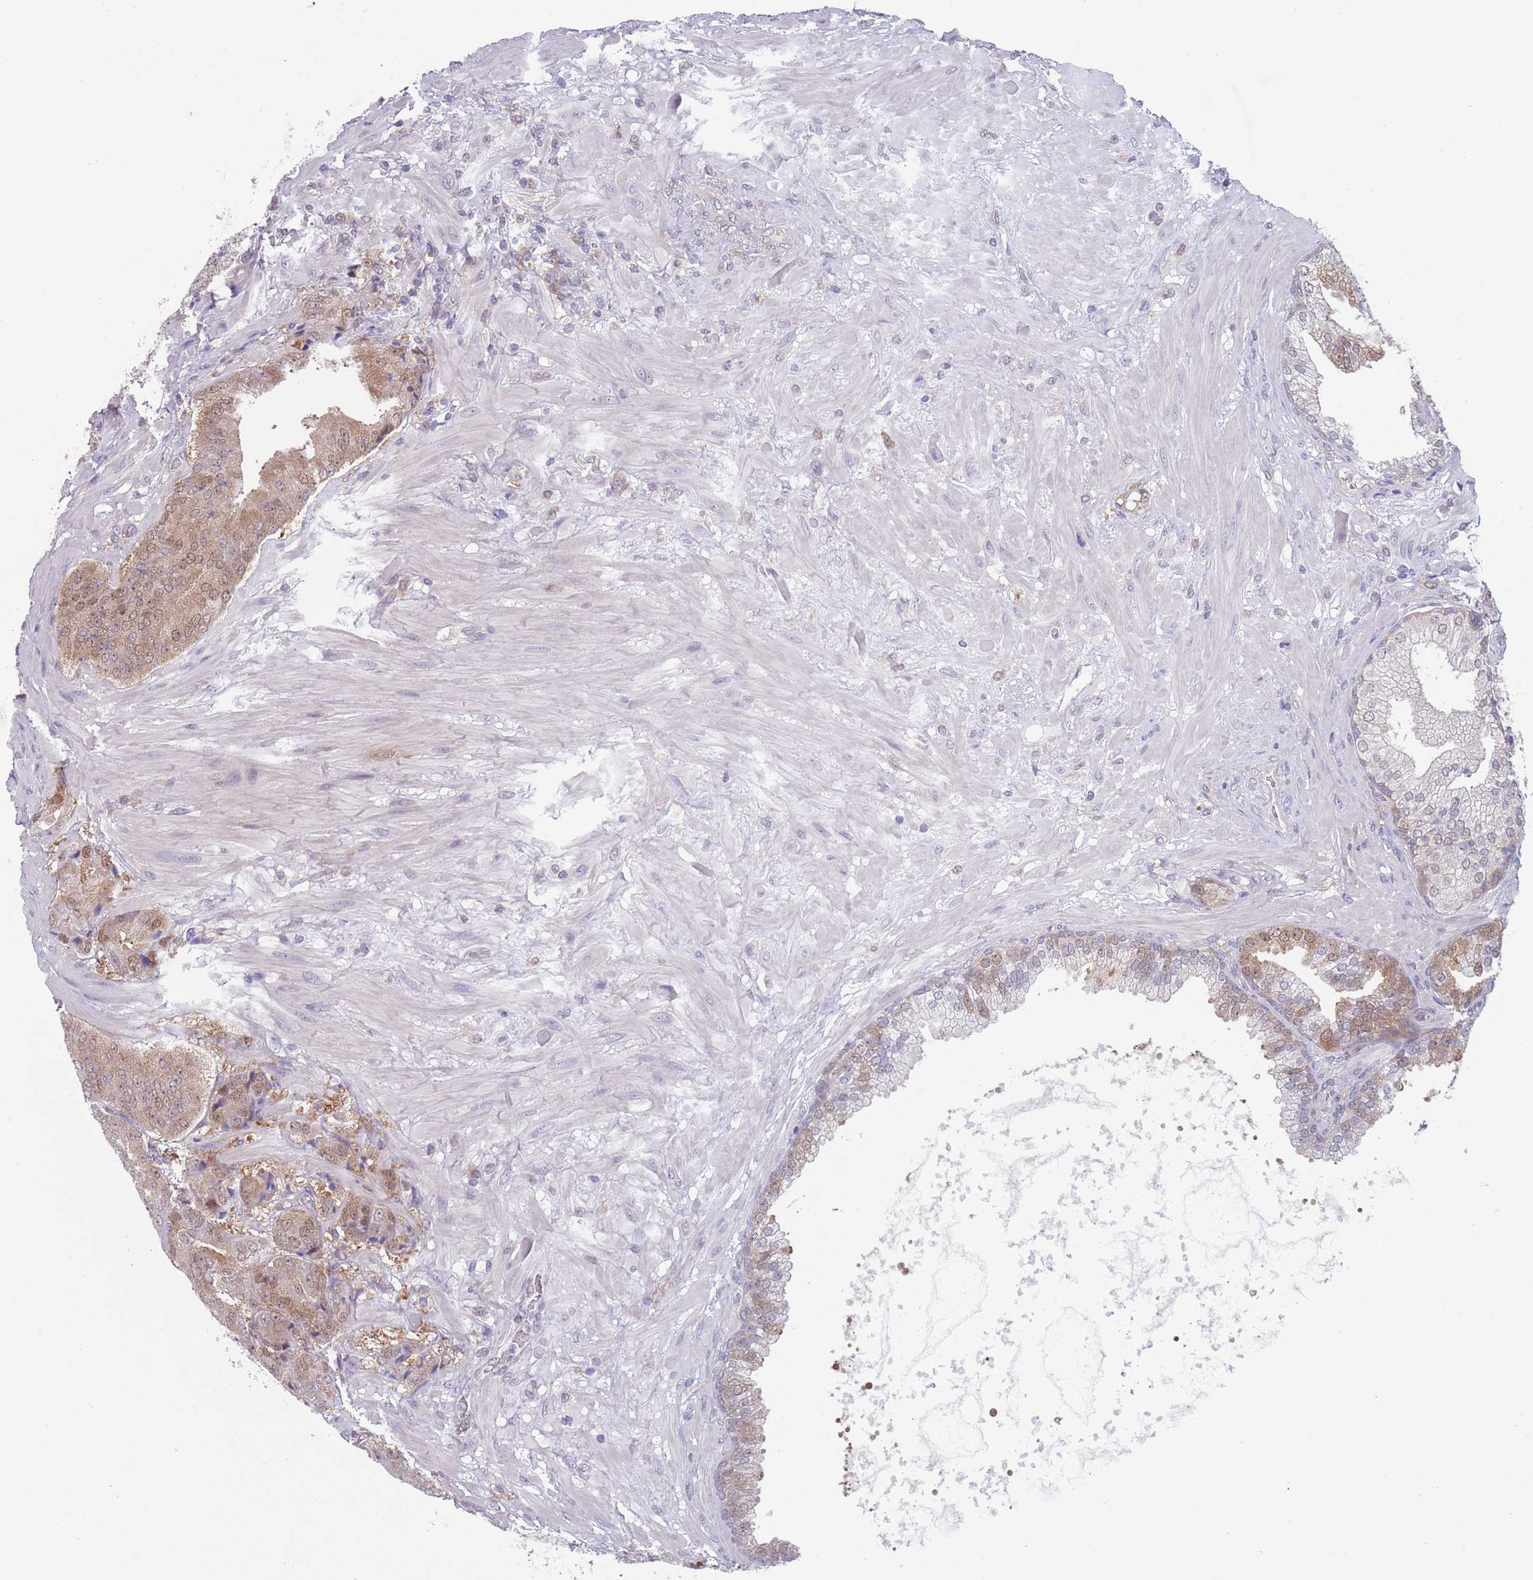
{"staining": {"intensity": "weak", "quantity": ">75%", "location": "cytoplasmic/membranous,nuclear"}, "tissue": "prostate cancer", "cell_type": "Tumor cells", "image_type": "cancer", "snomed": [{"axis": "morphology", "description": "Adenocarcinoma, High grade"}, {"axis": "topography", "description": "Prostate"}], "caption": "Prostate cancer (adenocarcinoma (high-grade)) stained with DAB IHC demonstrates low levels of weak cytoplasmic/membranous and nuclear expression in approximately >75% of tumor cells. Nuclei are stained in blue.", "gene": "CLNS1A", "patient": {"sex": "male", "age": 63}}